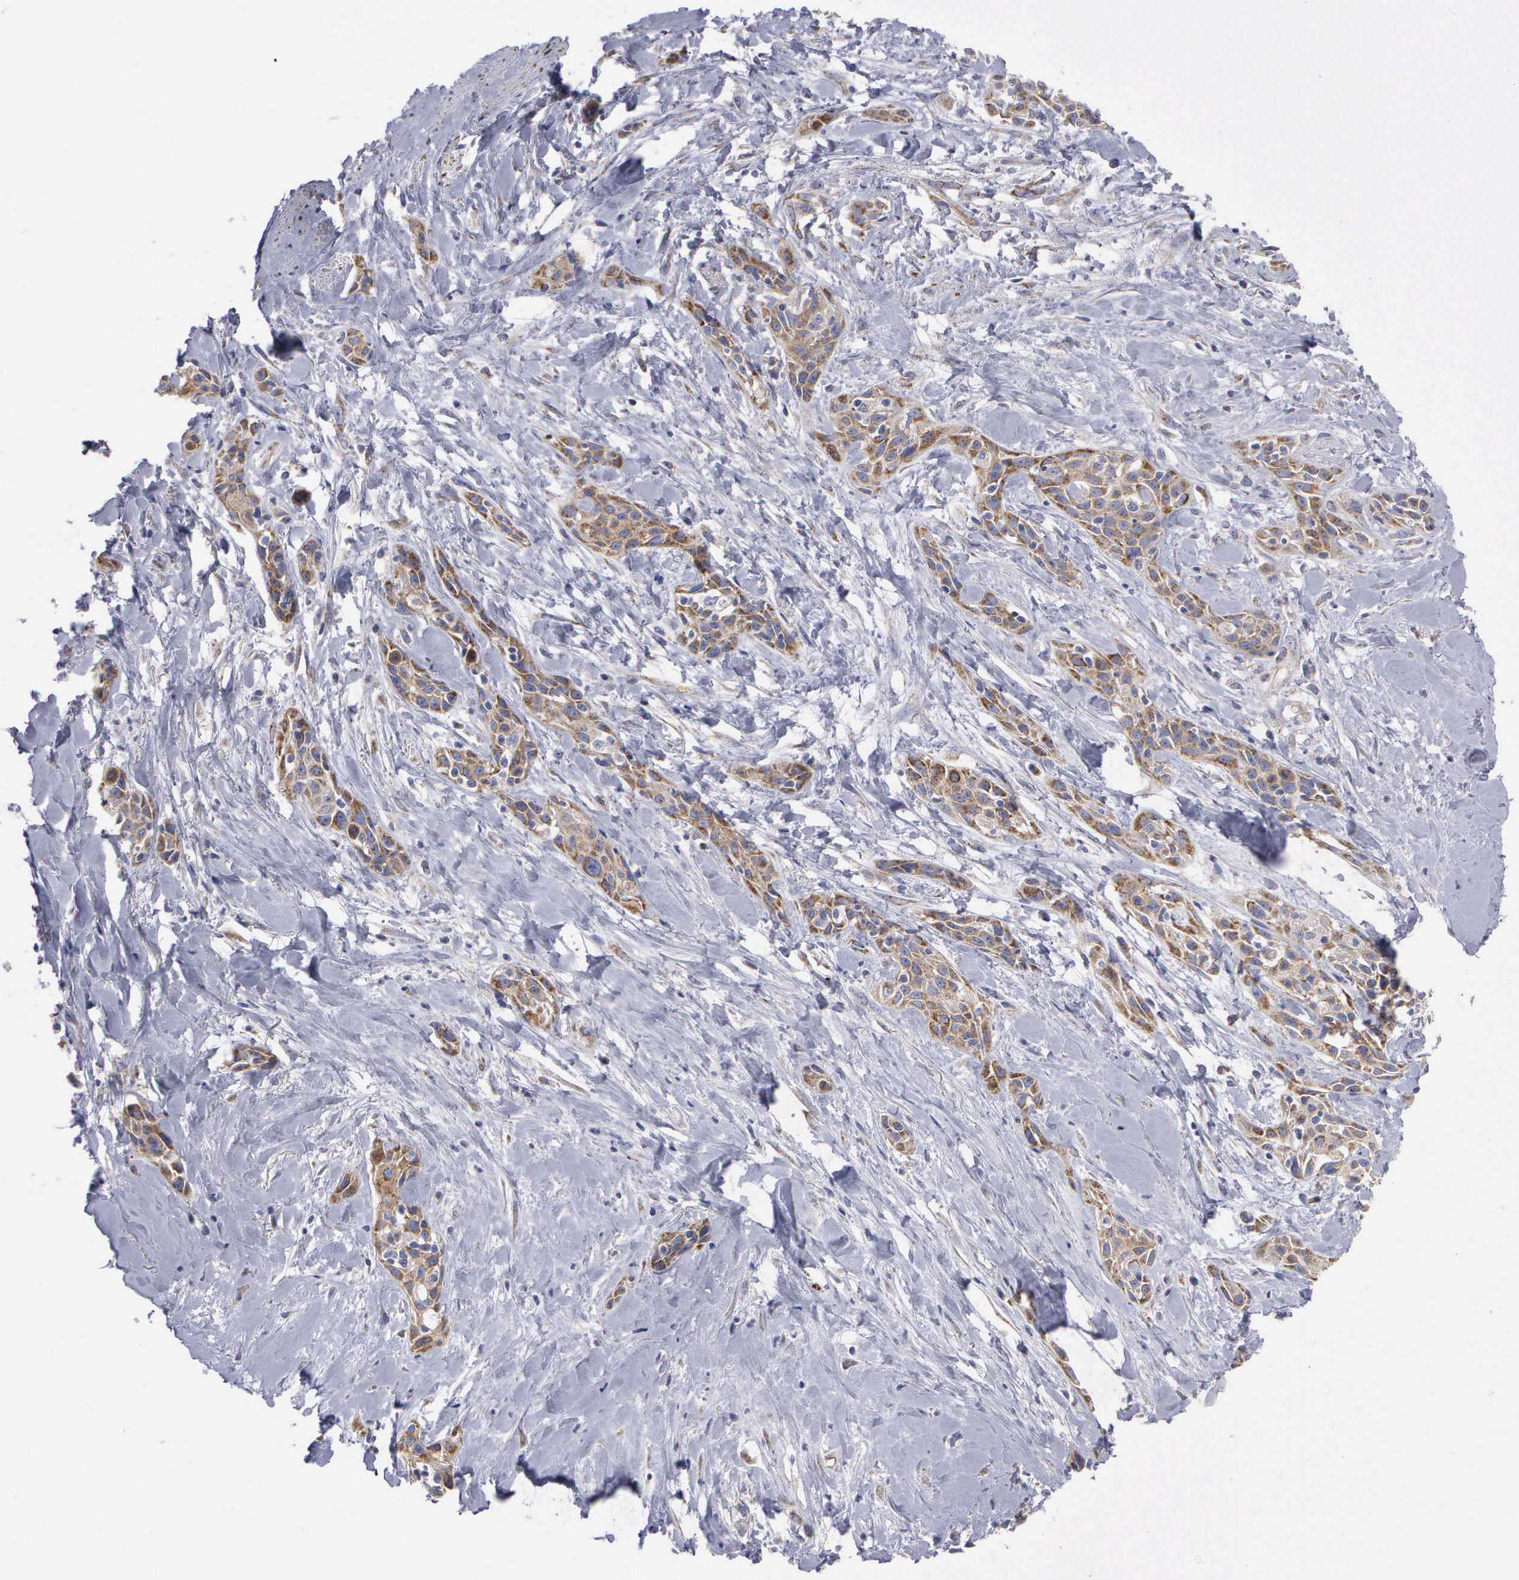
{"staining": {"intensity": "moderate", "quantity": "25%-75%", "location": "cytoplasmic/membranous"}, "tissue": "skin cancer", "cell_type": "Tumor cells", "image_type": "cancer", "snomed": [{"axis": "morphology", "description": "Squamous cell carcinoma, NOS"}, {"axis": "topography", "description": "Skin"}, {"axis": "topography", "description": "Anal"}], "caption": "High-power microscopy captured an immunohistochemistry (IHC) image of skin cancer (squamous cell carcinoma), revealing moderate cytoplasmic/membranous positivity in about 25%-75% of tumor cells.", "gene": "APOOL", "patient": {"sex": "male", "age": 64}}